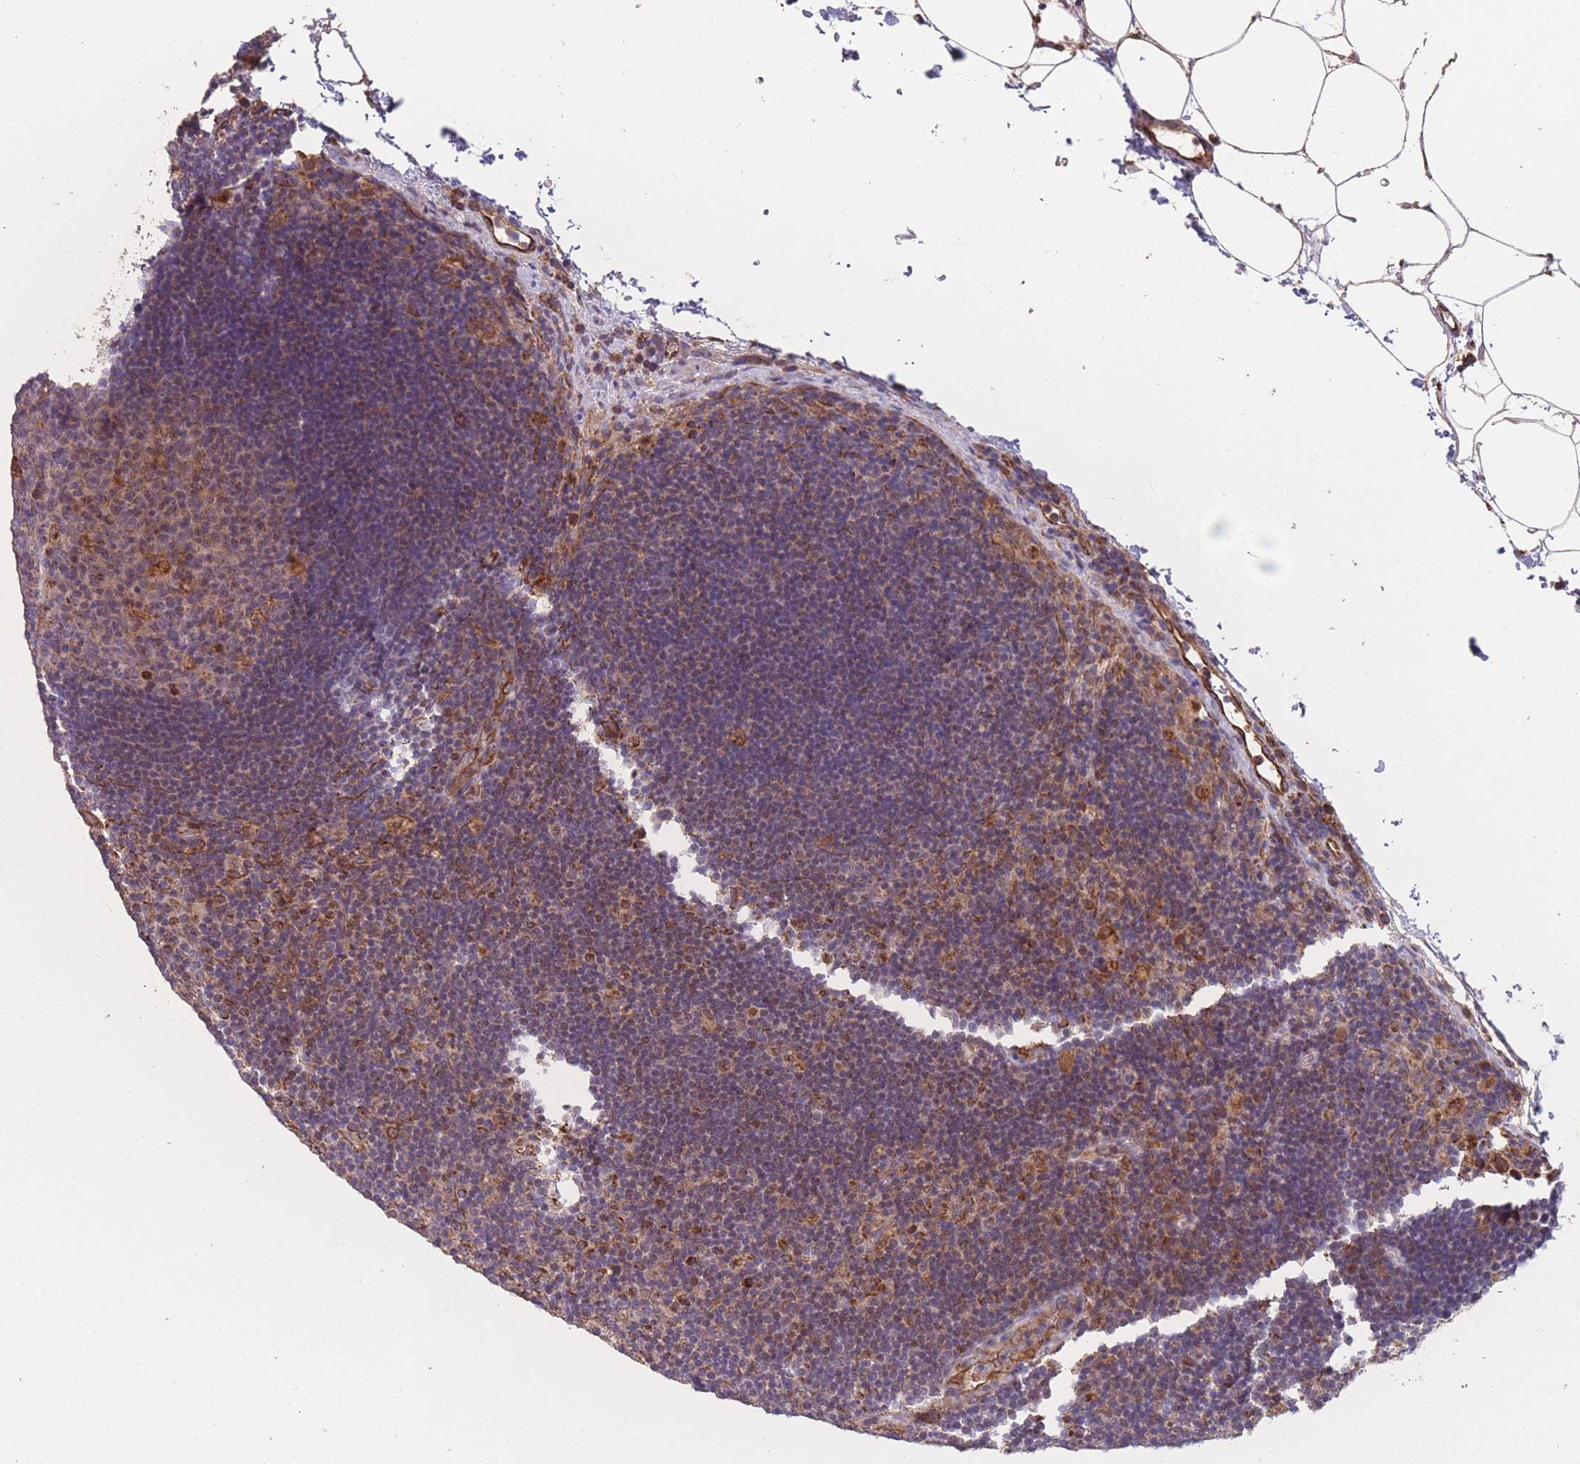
{"staining": {"intensity": "weak", "quantity": "<25%", "location": "nuclear"}, "tissue": "lymph node", "cell_type": "Germinal center cells", "image_type": "normal", "snomed": [{"axis": "morphology", "description": "Normal tissue, NOS"}, {"axis": "topography", "description": "Lymph node"}], "caption": "A photomicrograph of lymph node stained for a protein demonstrates no brown staining in germinal center cells.", "gene": "PXMP4", "patient": {"sex": "male", "age": 62}}